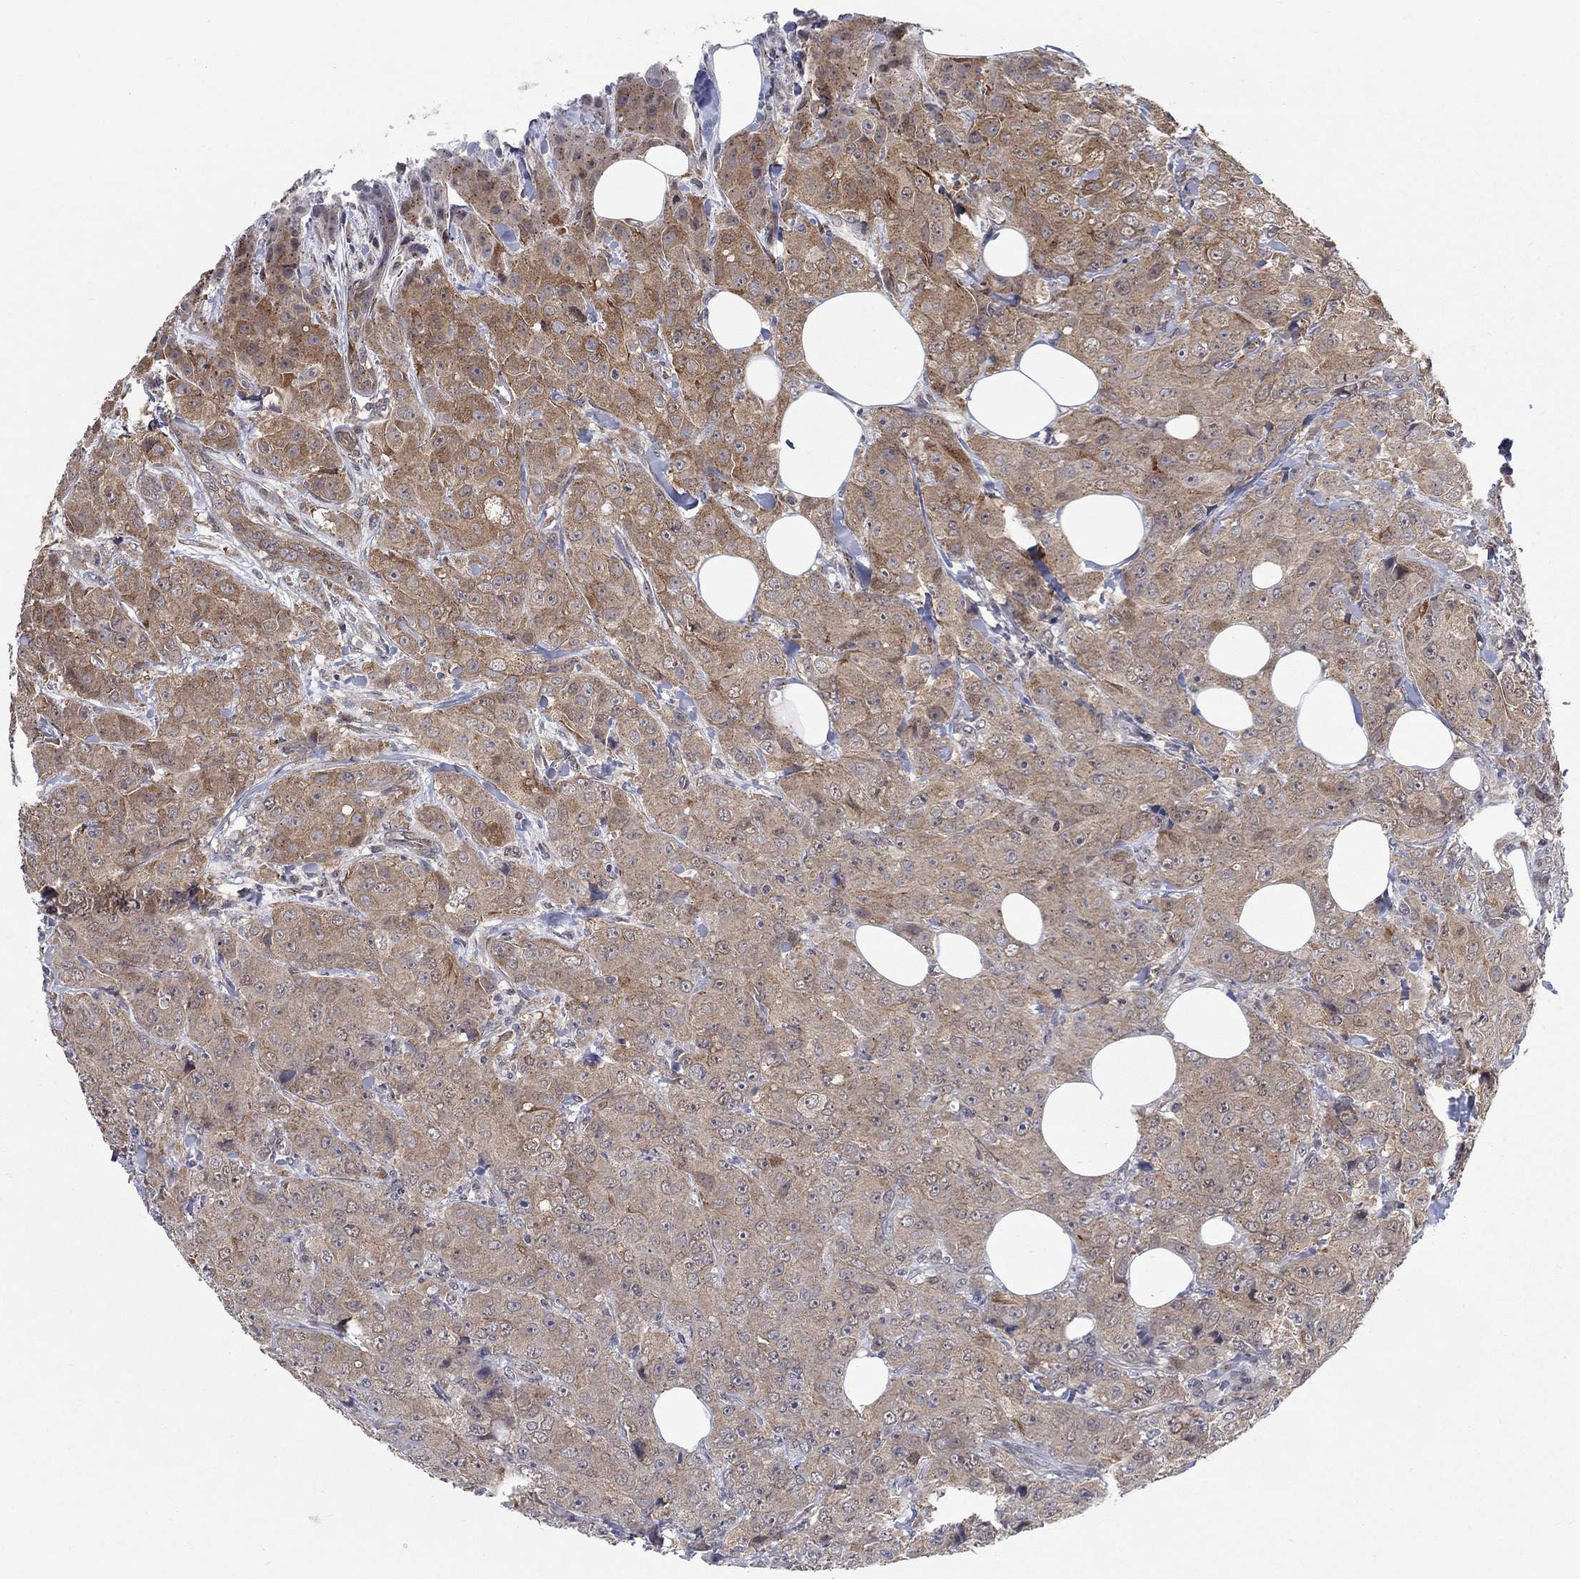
{"staining": {"intensity": "weak", "quantity": ">75%", "location": "cytoplasmic/membranous"}, "tissue": "breast cancer", "cell_type": "Tumor cells", "image_type": "cancer", "snomed": [{"axis": "morphology", "description": "Duct carcinoma"}, {"axis": "topography", "description": "Breast"}], "caption": "Immunohistochemical staining of breast cancer shows weak cytoplasmic/membranous protein expression in approximately >75% of tumor cells.", "gene": "SH3RF1", "patient": {"sex": "female", "age": 43}}